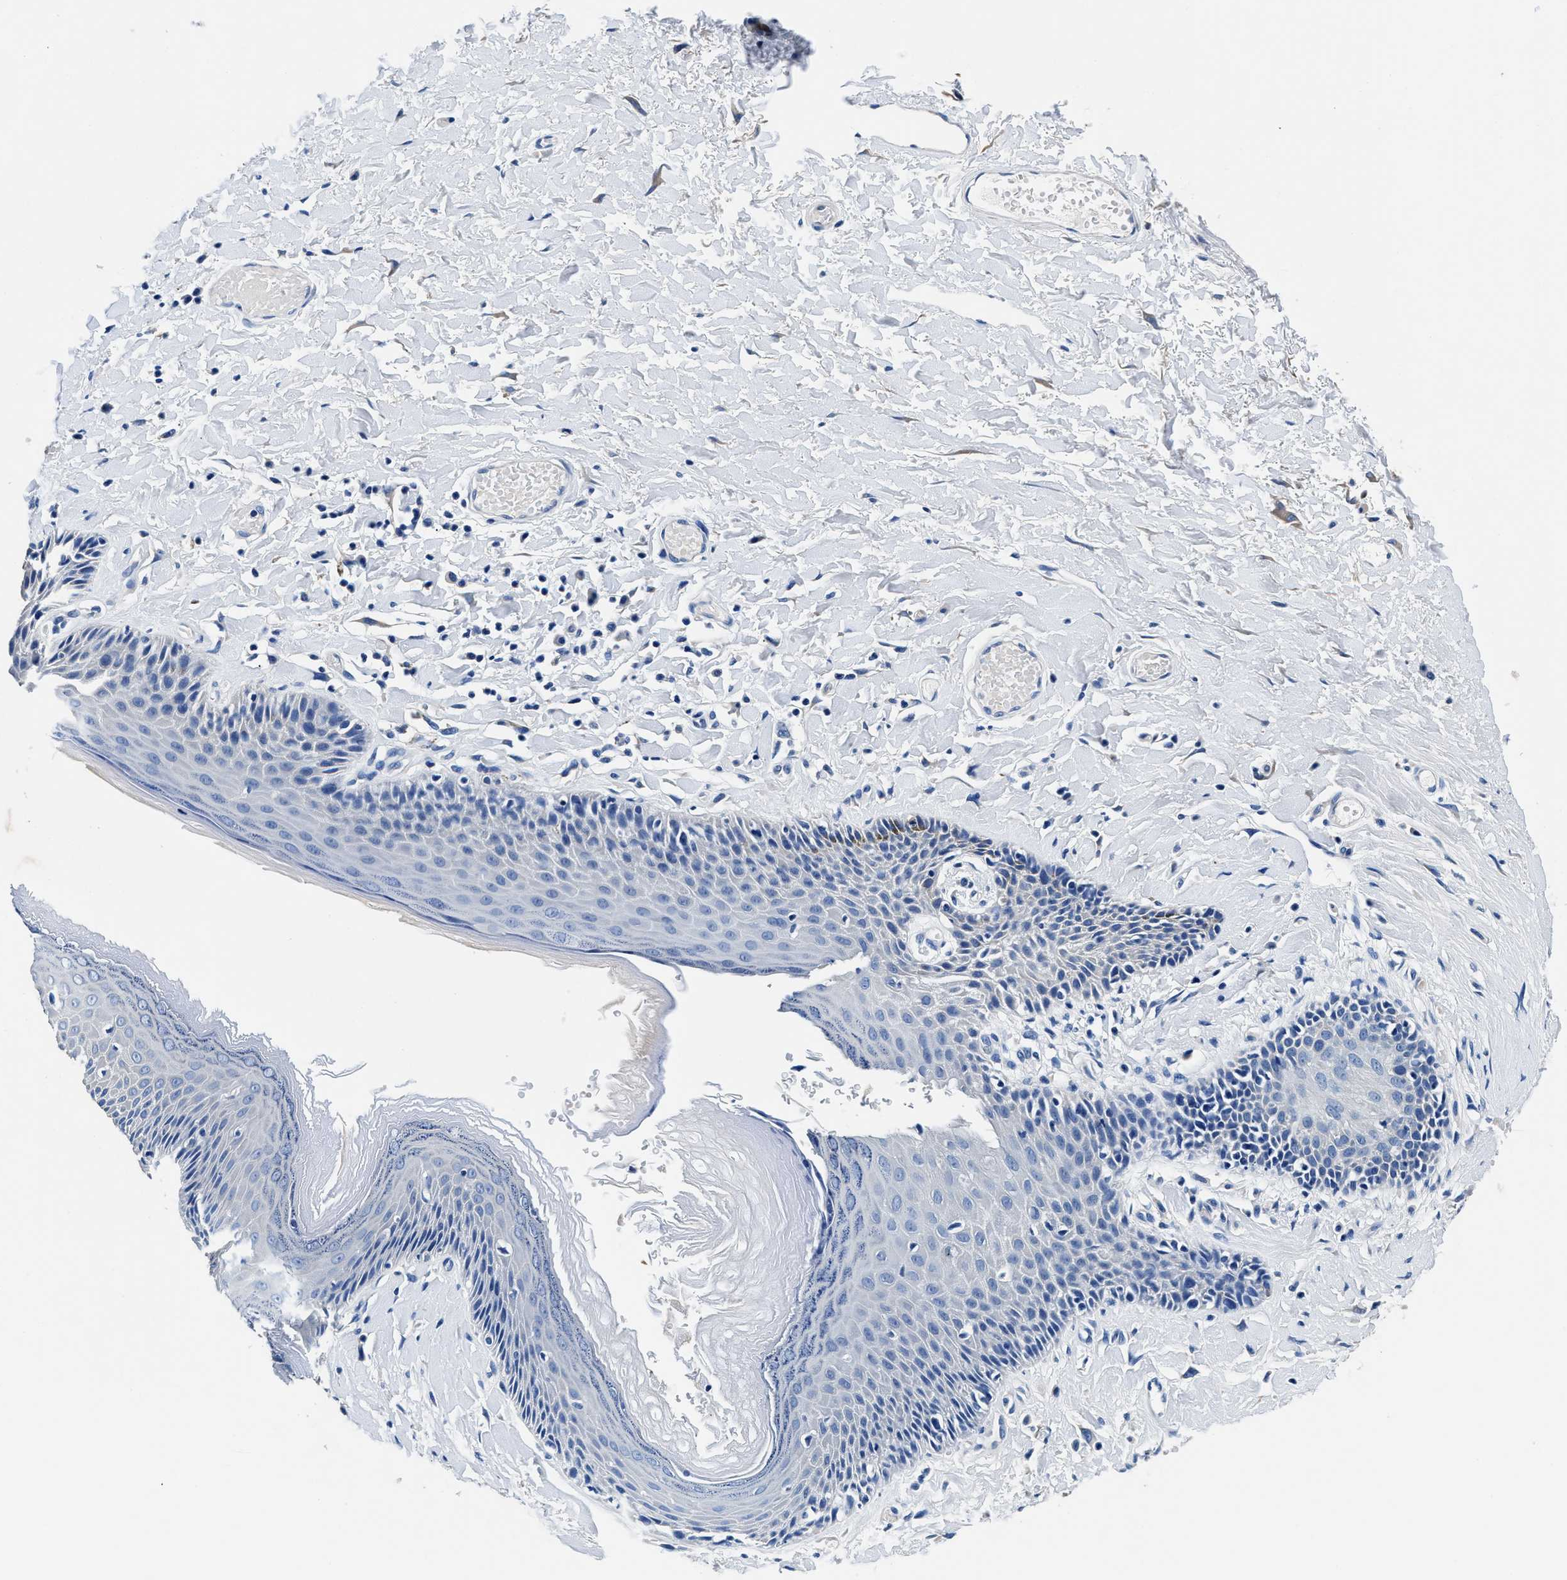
{"staining": {"intensity": "moderate", "quantity": "<25%", "location": "cytoplasmic/membranous"}, "tissue": "skin", "cell_type": "Epidermal cells", "image_type": "normal", "snomed": [{"axis": "morphology", "description": "Normal tissue, NOS"}, {"axis": "topography", "description": "Anal"}], "caption": "An immunohistochemistry image of benign tissue is shown. Protein staining in brown shows moderate cytoplasmic/membranous positivity in skin within epidermal cells. (DAB (3,3'-diaminobenzidine) = brown stain, brightfield microscopy at high magnification).", "gene": "NEU1", "patient": {"sex": "male", "age": 69}}